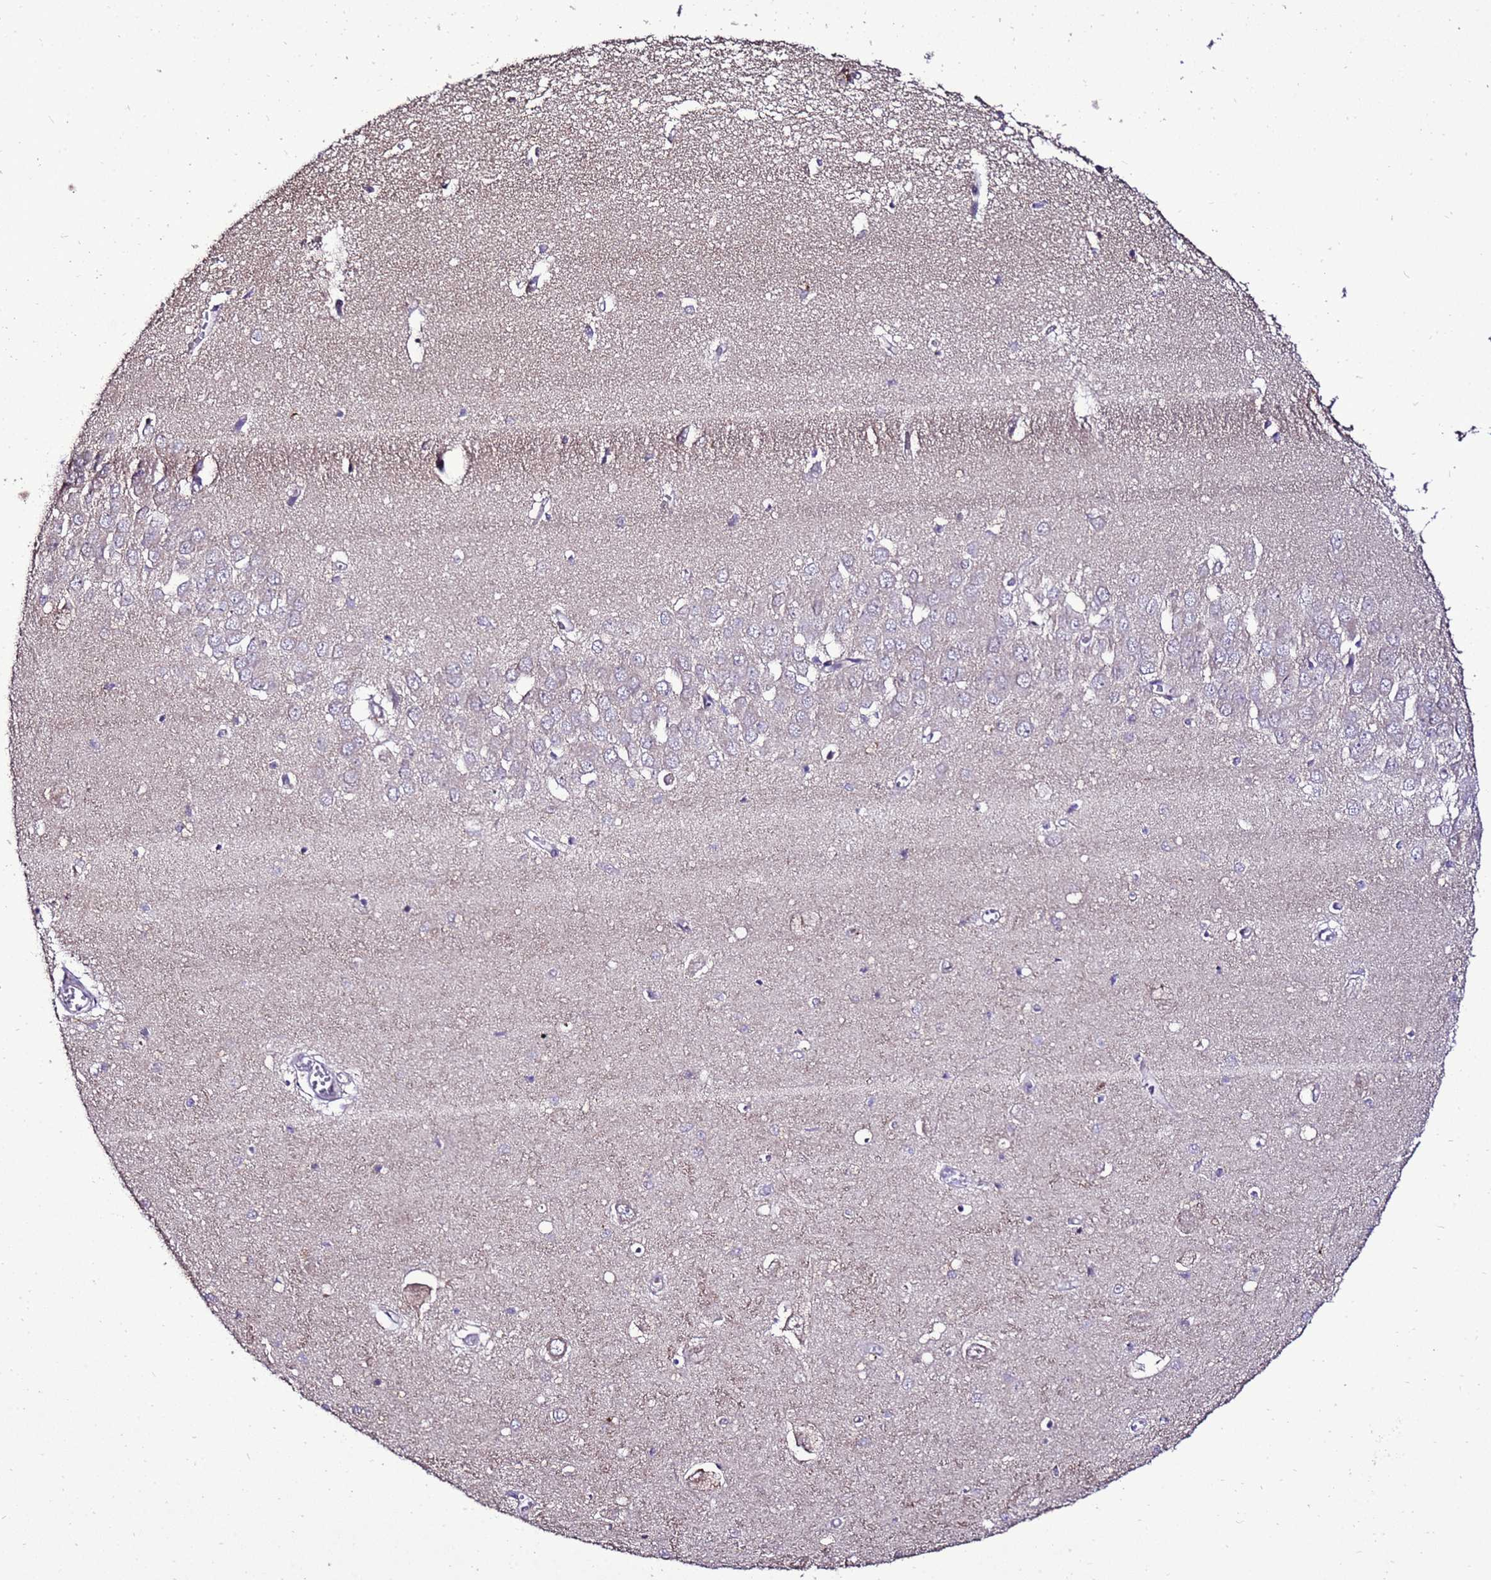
{"staining": {"intensity": "weak", "quantity": "<25%", "location": "cytoplasmic/membranous"}, "tissue": "hippocampus", "cell_type": "Glial cells", "image_type": "normal", "snomed": [{"axis": "morphology", "description": "Normal tissue, NOS"}, {"axis": "topography", "description": "Hippocampus"}], "caption": "A histopathology image of hippocampus stained for a protein reveals no brown staining in glial cells. (Brightfield microscopy of DAB (3,3'-diaminobenzidine) IHC at high magnification).", "gene": "ZNF329", "patient": {"sex": "male", "age": 70}}